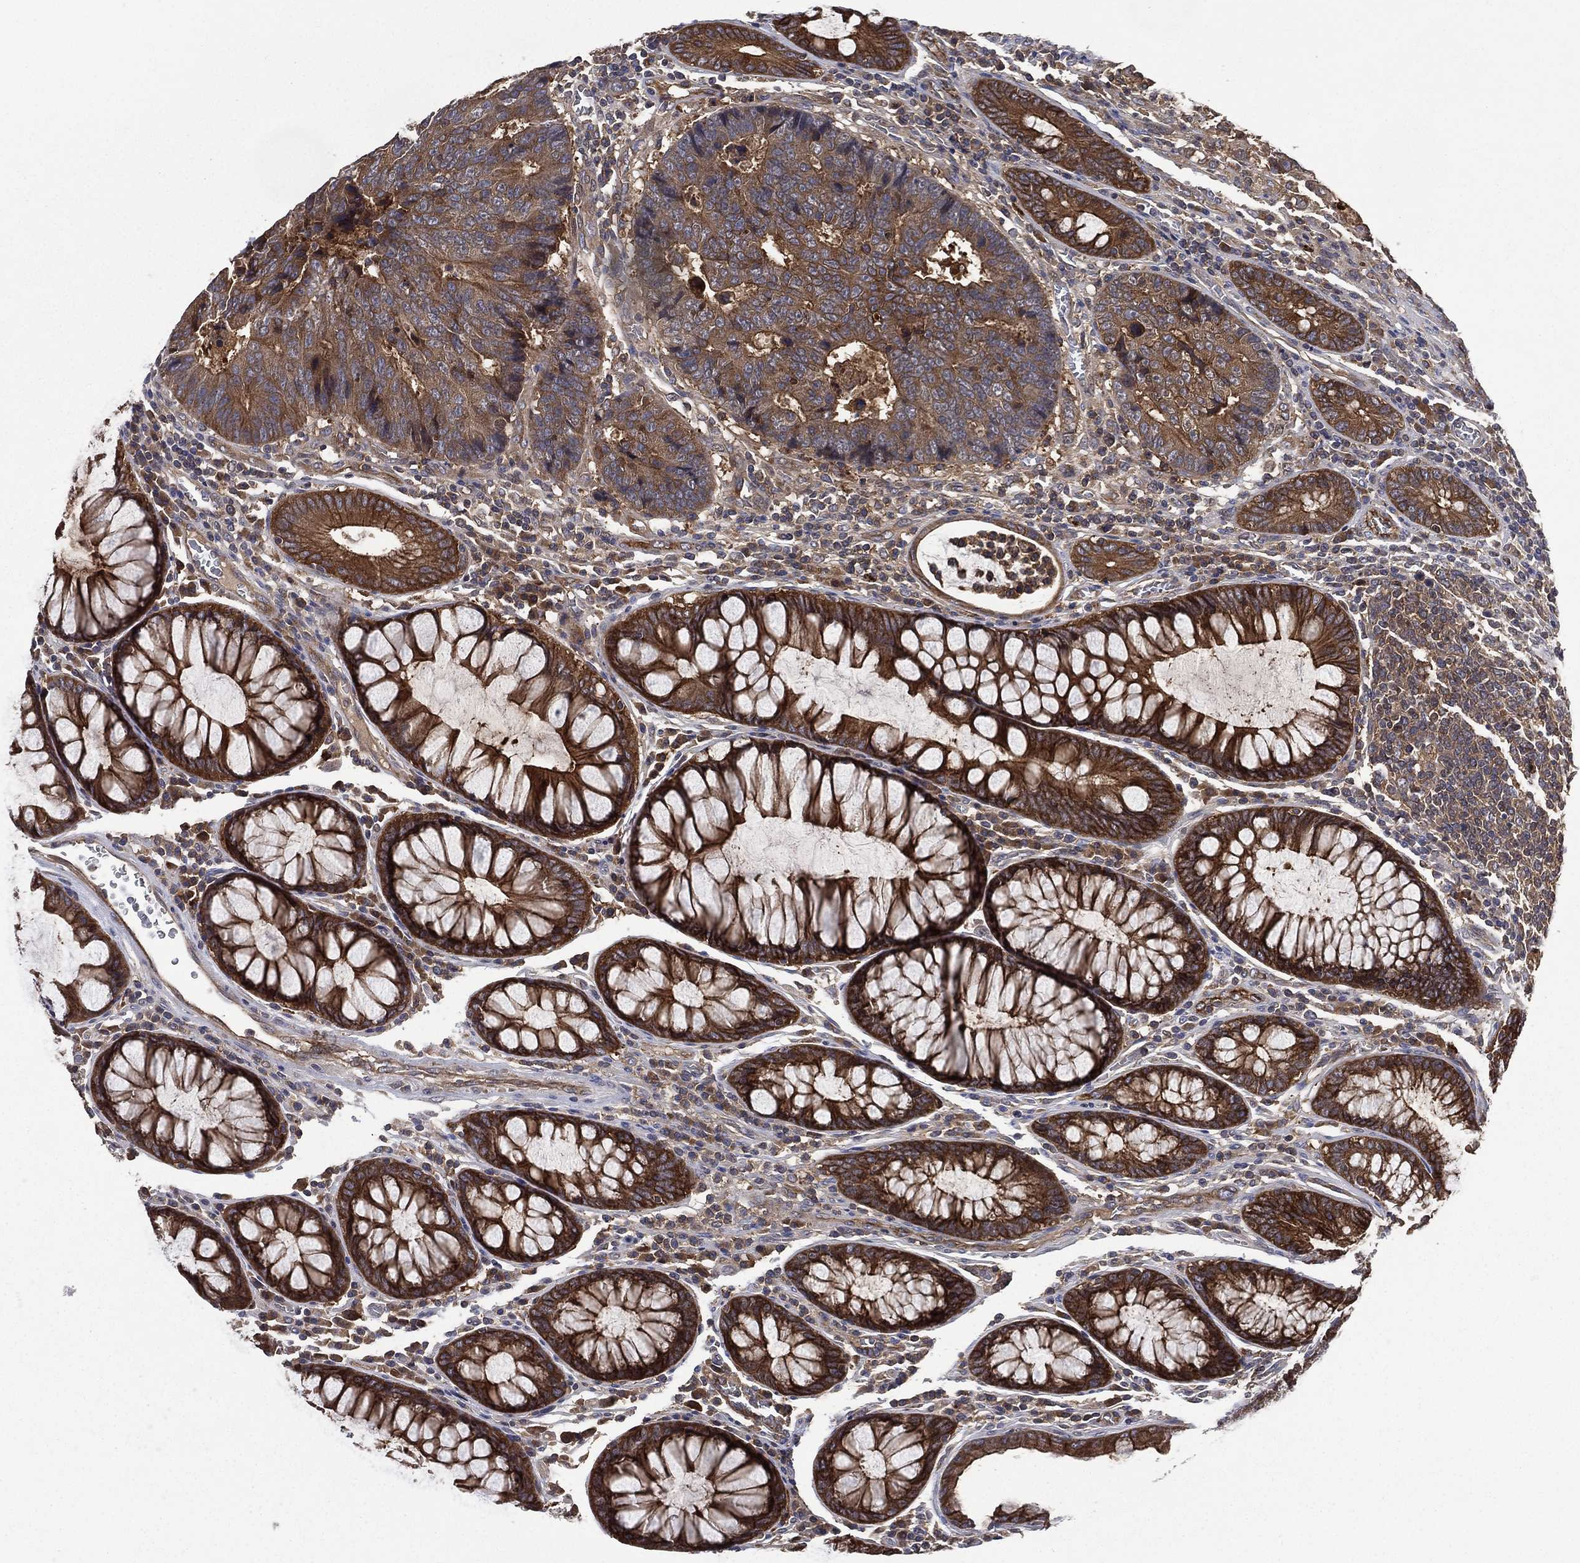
{"staining": {"intensity": "strong", "quantity": ">75%", "location": "cytoplasmic/membranous"}, "tissue": "colorectal cancer", "cell_type": "Tumor cells", "image_type": "cancer", "snomed": [{"axis": "morphology", "description": "Adenocarcinoma, NOS"}, {"axis": "topography", "description": "Colon"}], "caption": "Protein expression analysis of human colorectal cancer reveals strong cytoplasmic/membranous positivity in approximately >75% of tumor cells. (DAB IHC, brown staining for protein, blue staining for nuclei).", "gene": "SMPD3", "patient": {"sex": "female", "age": 48}}